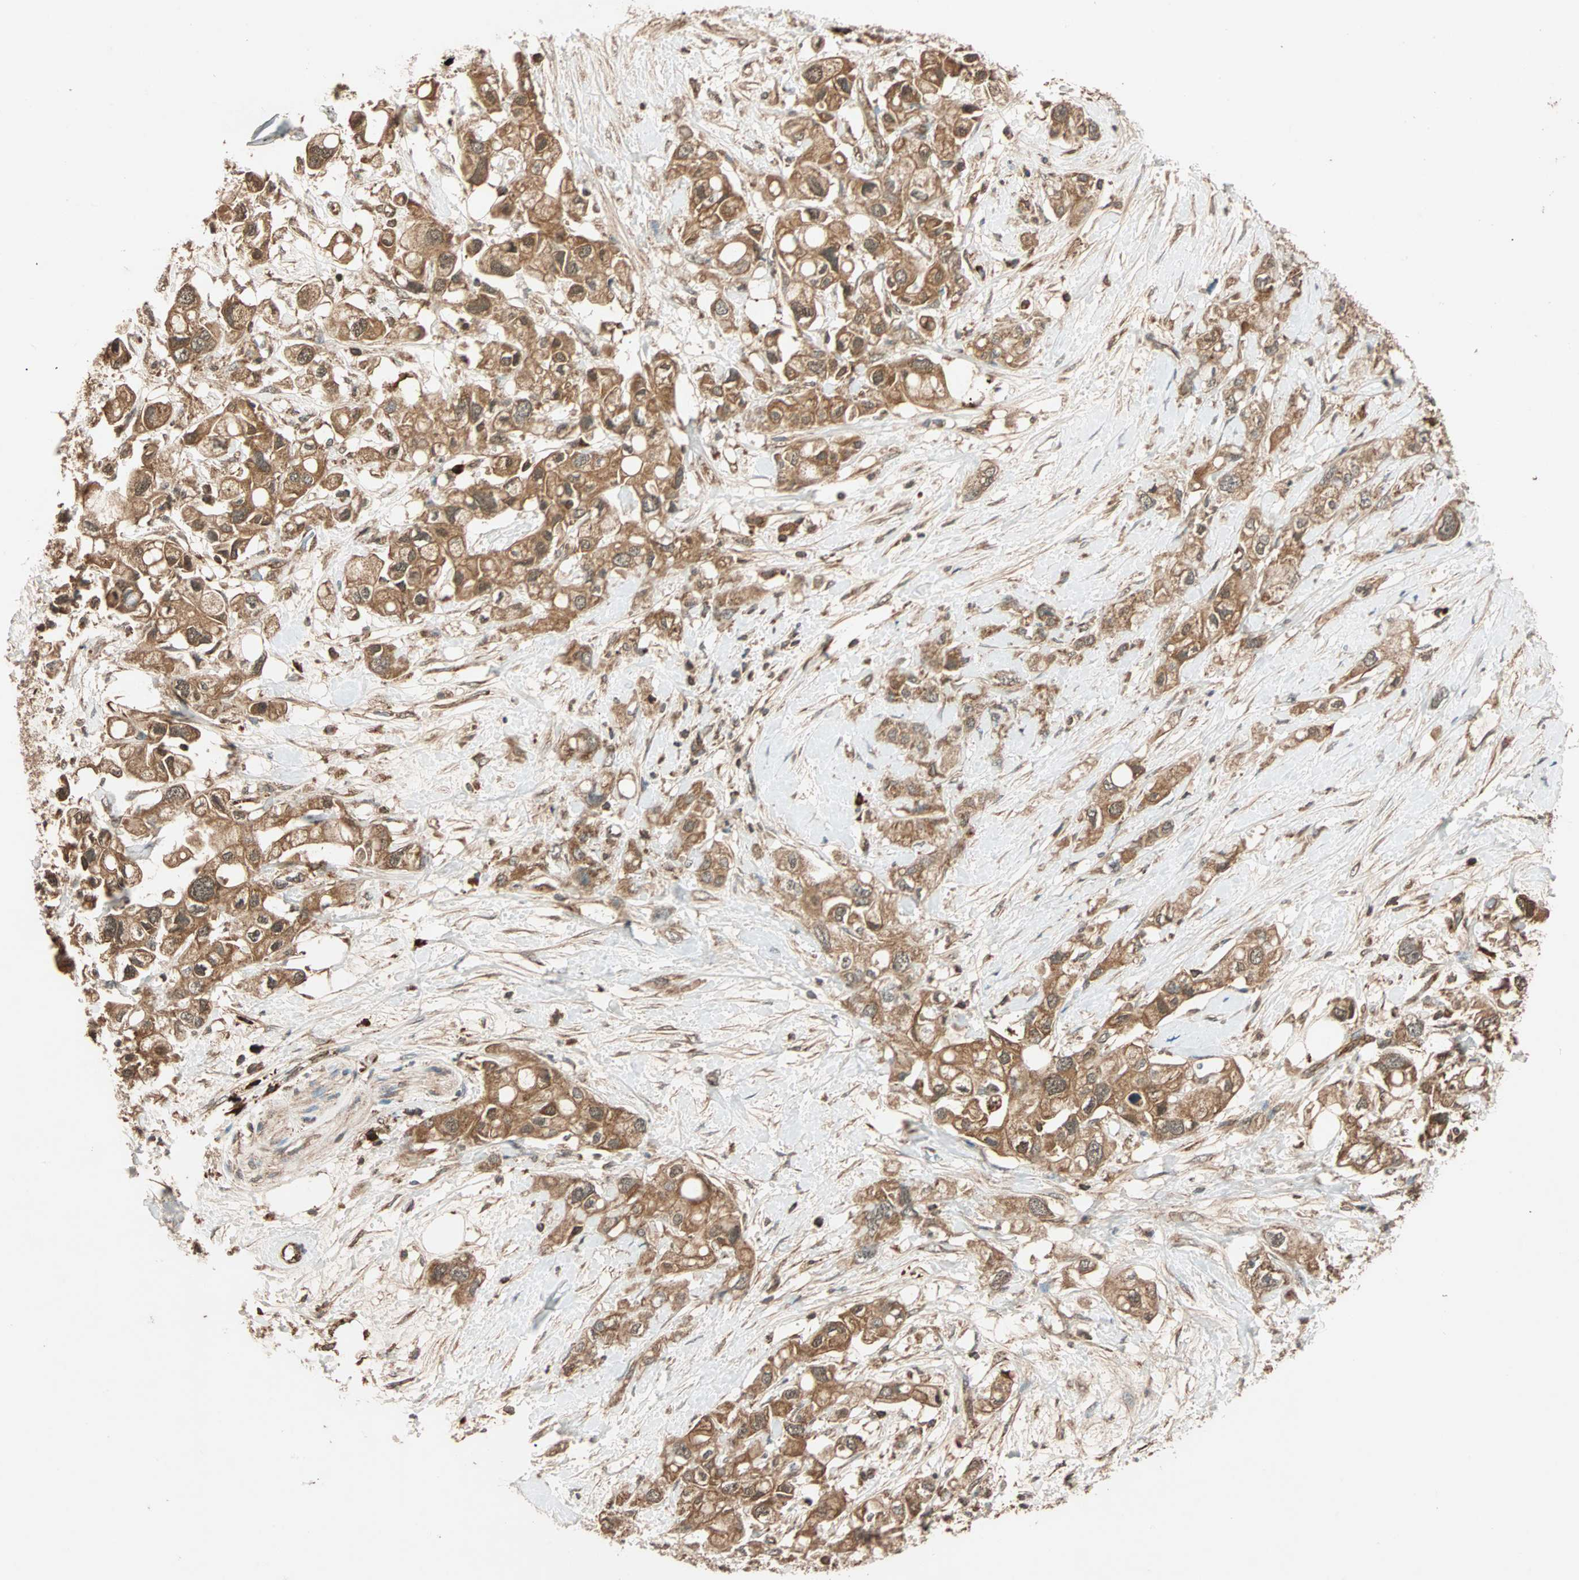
{"staining": {"intensity": "moderate", "quantity": ">75%", "location": "cytoplasmic/membranous"}, "tissue": "pancreatic cancer", "cell_type": "Tumor cells", "image_type": "cancer", "snomed": [{"axis": "morphology", "description": "Adenocarcinoma, NOS"}, {"axis": "topography", "description": "Pancreas"}], "caption": "Pancreatic cancer (adenocarcinoma) stained with DAB IHC exhibits medium levels of moderate cytoplasmic/membranous positivity in approximately >75% of tumor cells. Nuclei are stained in blue.", "gene": "MAPK1", "patient": {"sex": "female", "age": 56}}